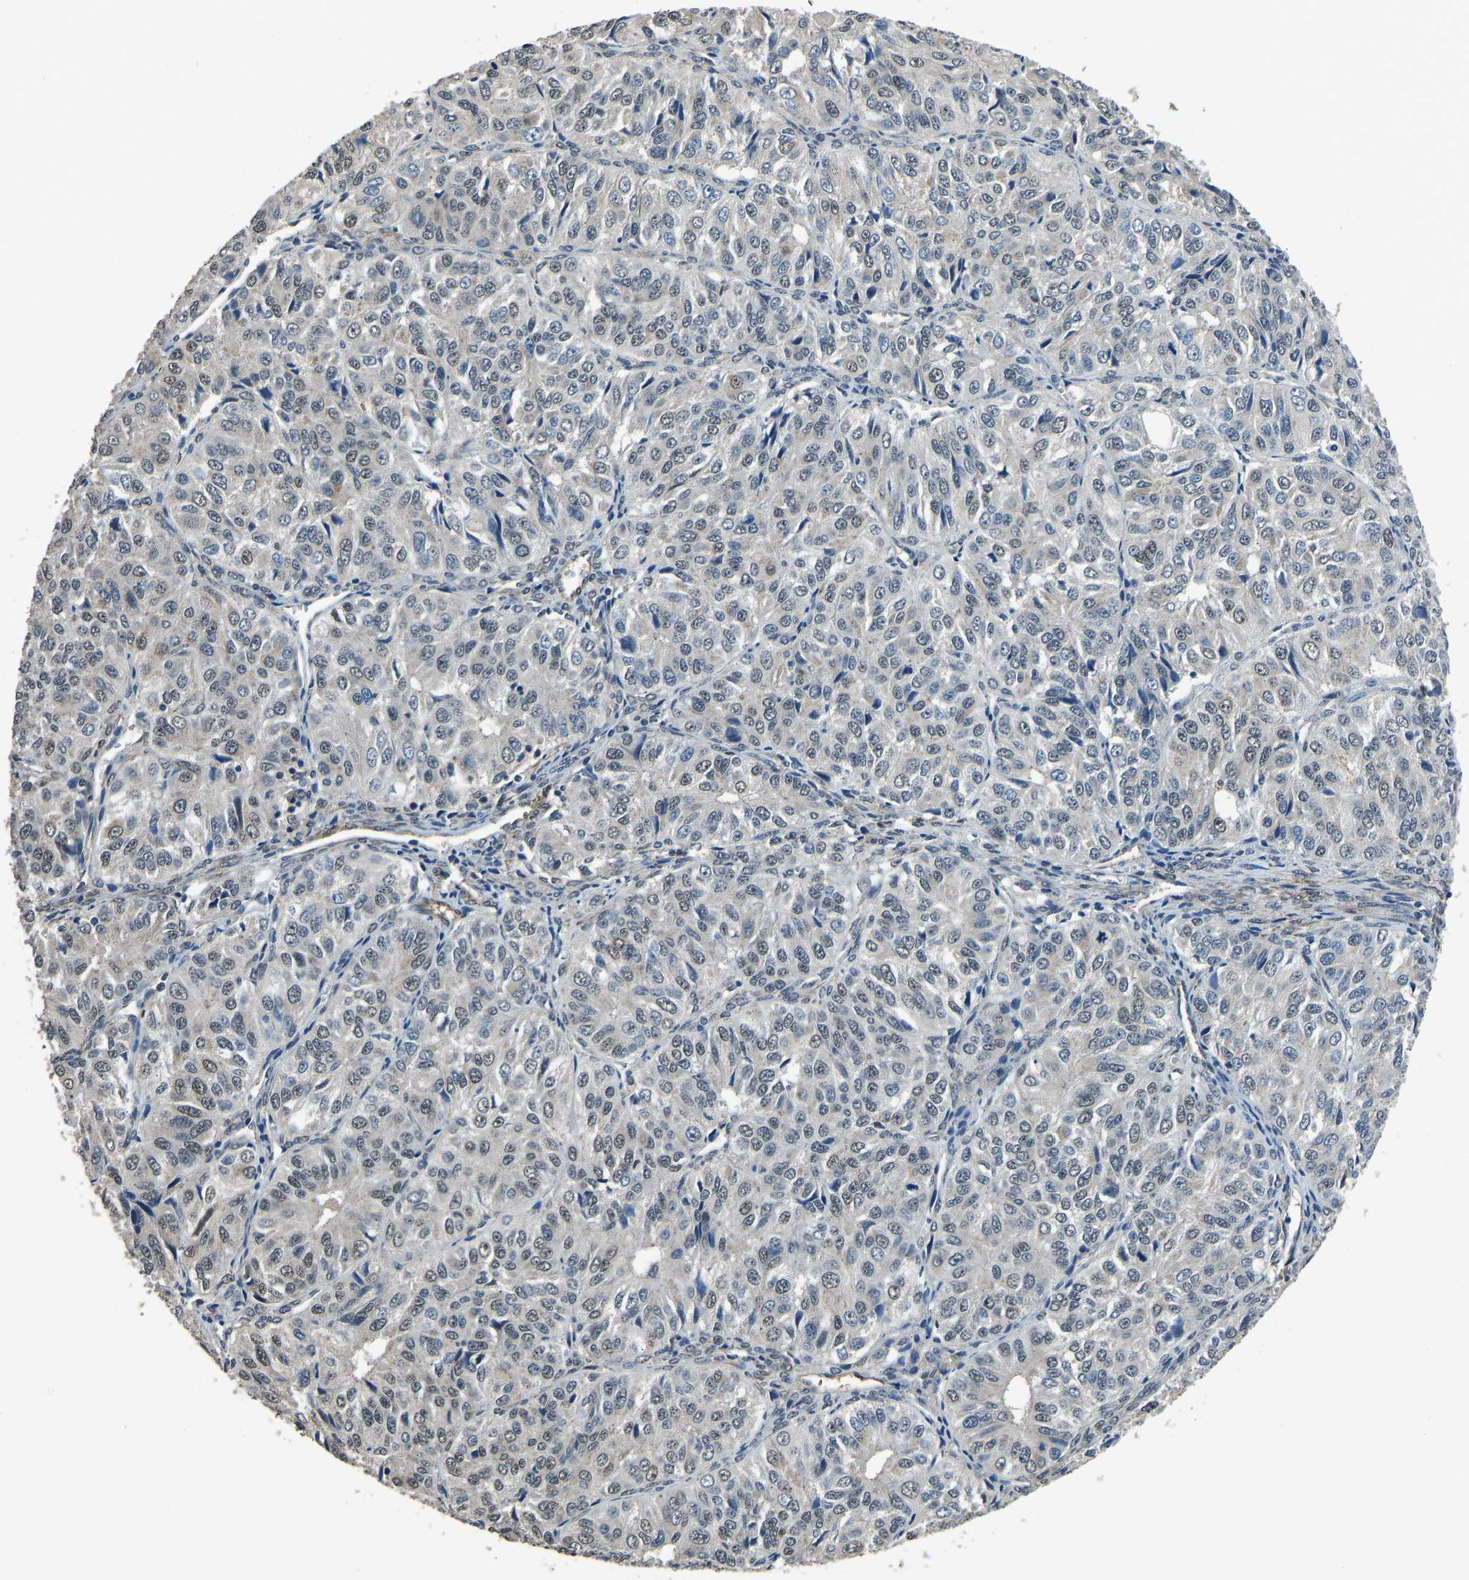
{"staining": {"intensity": "weak", "quantity": "<25%", "location": "nuclear"}, "tissue": "ovarian cancer", "cell_type": "Tumor cells", "image_type": "cancer", "snomed": [{"axis": "morphology", "description": "Carcinoma, endometroid"}, {"axis": "topography", "description": "Ovary"}], "caption": "Tumor cells show no significant protein staining in ovarian endometroid carcinoma.", "gene": "TOX4", "patient": {"sex": "female", "age": 51}}